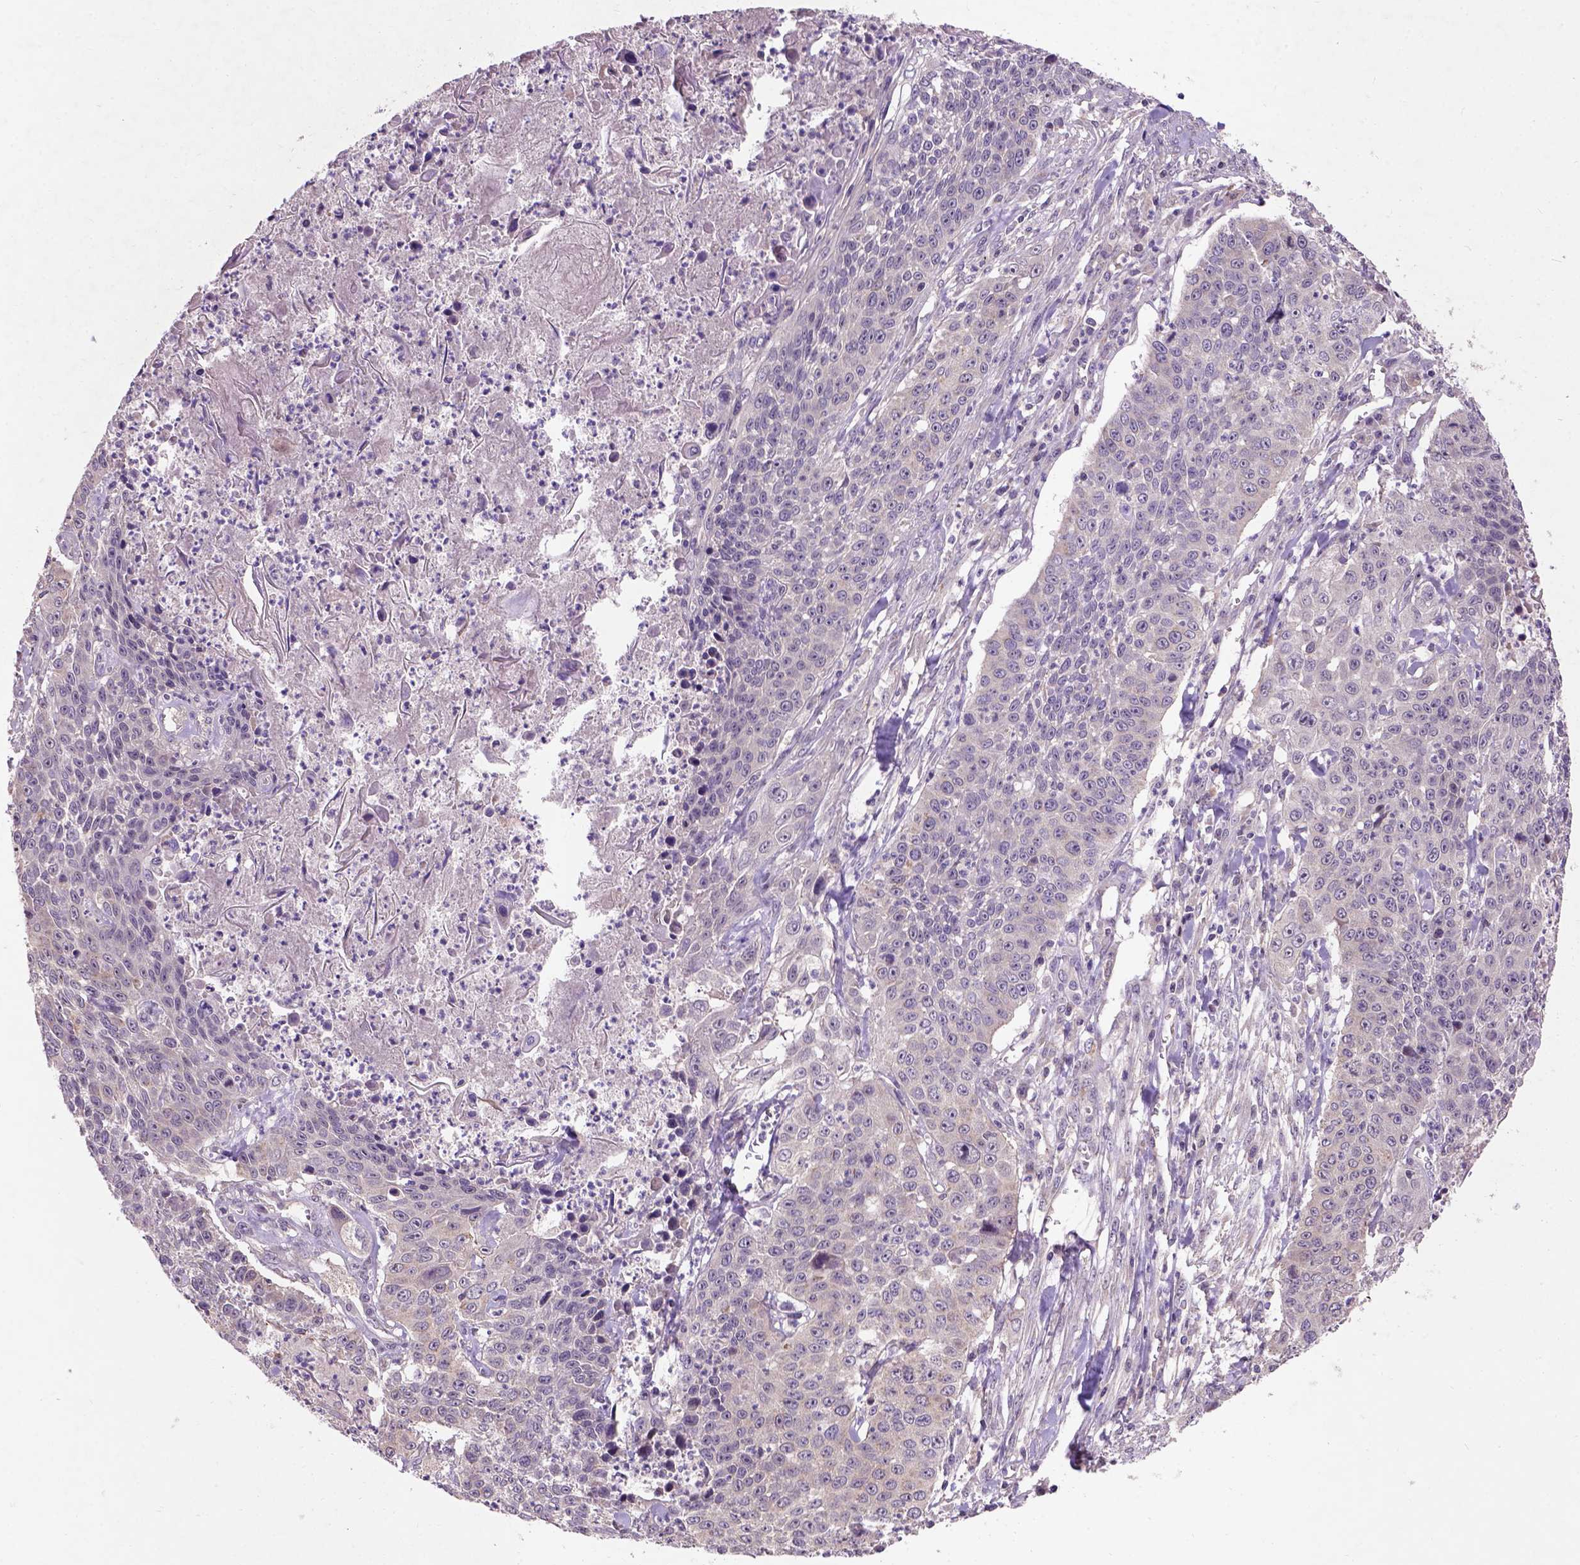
{"staining": {"intensity": "negative", "quantity": "none", "location": "none"}, "tissue": "lung cancer", "cell_type": "Tumor cells", "image_type": "cancer", "snomed": [{"axis": "morphology", "description": "Squamous cell carcinoma, NOS"}, {"axis": "morphology", "description": "Squamous cell carcinoma, metastatic, NOS"}, {"axis": "topography", "description": "Lung"}, {"axis": "topography", "description": "Pleura, NOS"}], "caption": "Immunohistochemistry (IHC) of lung cancer displays no staining in tumor cells. Brightfield microscopy of IHC stained with DAB (brown) and hematoxylin (blue), captured at high magnification.", "gene": "KBTBD8", "patient": {"sex": "male", "age": 72}}